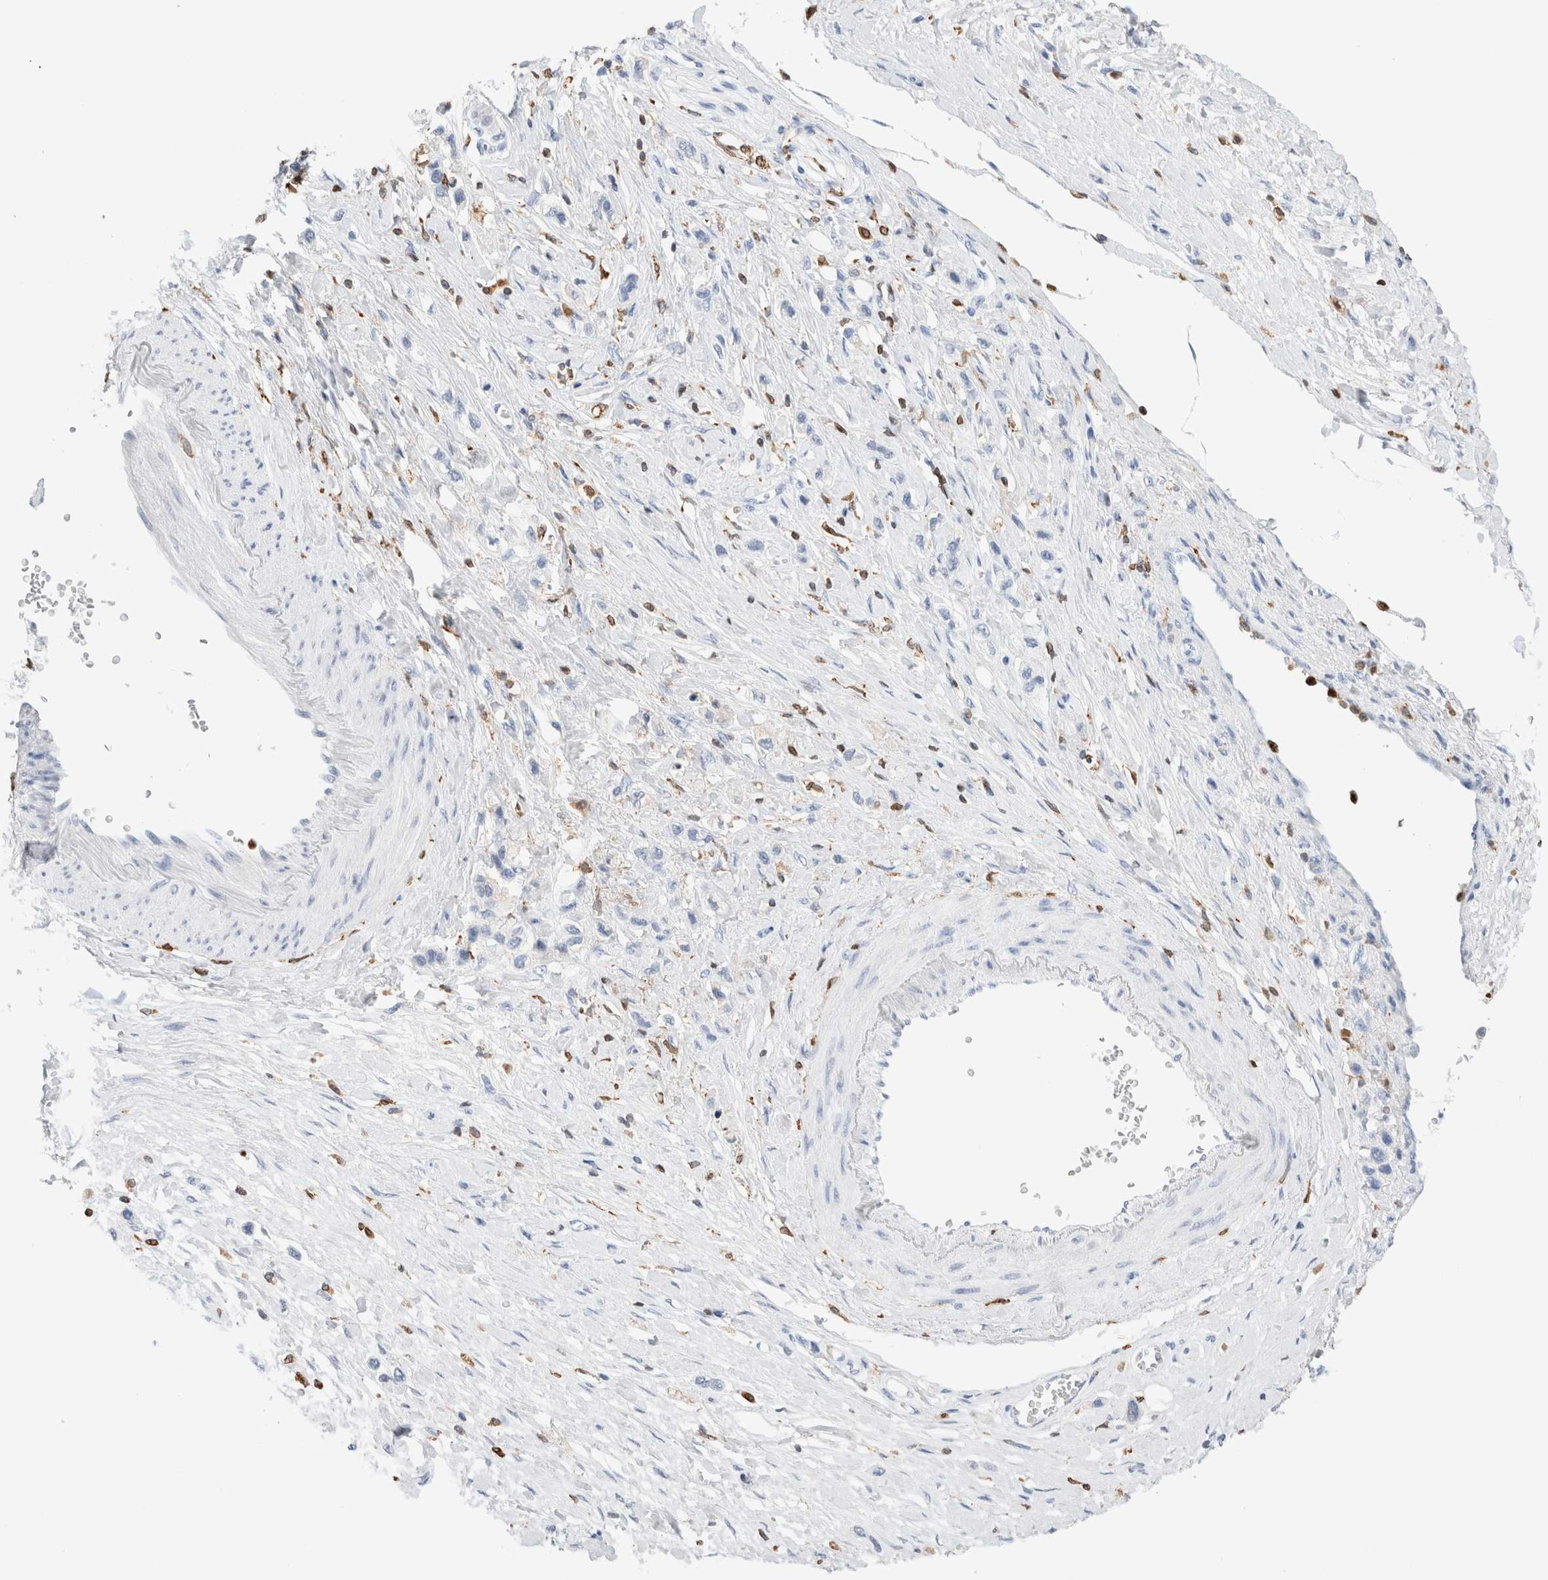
{"staining": {"intensity": "negative", "quantity": "none", "location": "none"}, "tissue": "stomach cancer", "cell_type": "Tumor cells", "image_type": "cancer", "snomed": [{"axis": "morphology", "description": "Adenocarcinoma, NOS"}, {"axis": "topography", "description": "Stomach"}], "caption": "Tumor cells show no significant positivity in stomach cancer.", "gene": "ALOX5AP", "patient": {"sex": "female", "age": 65}}